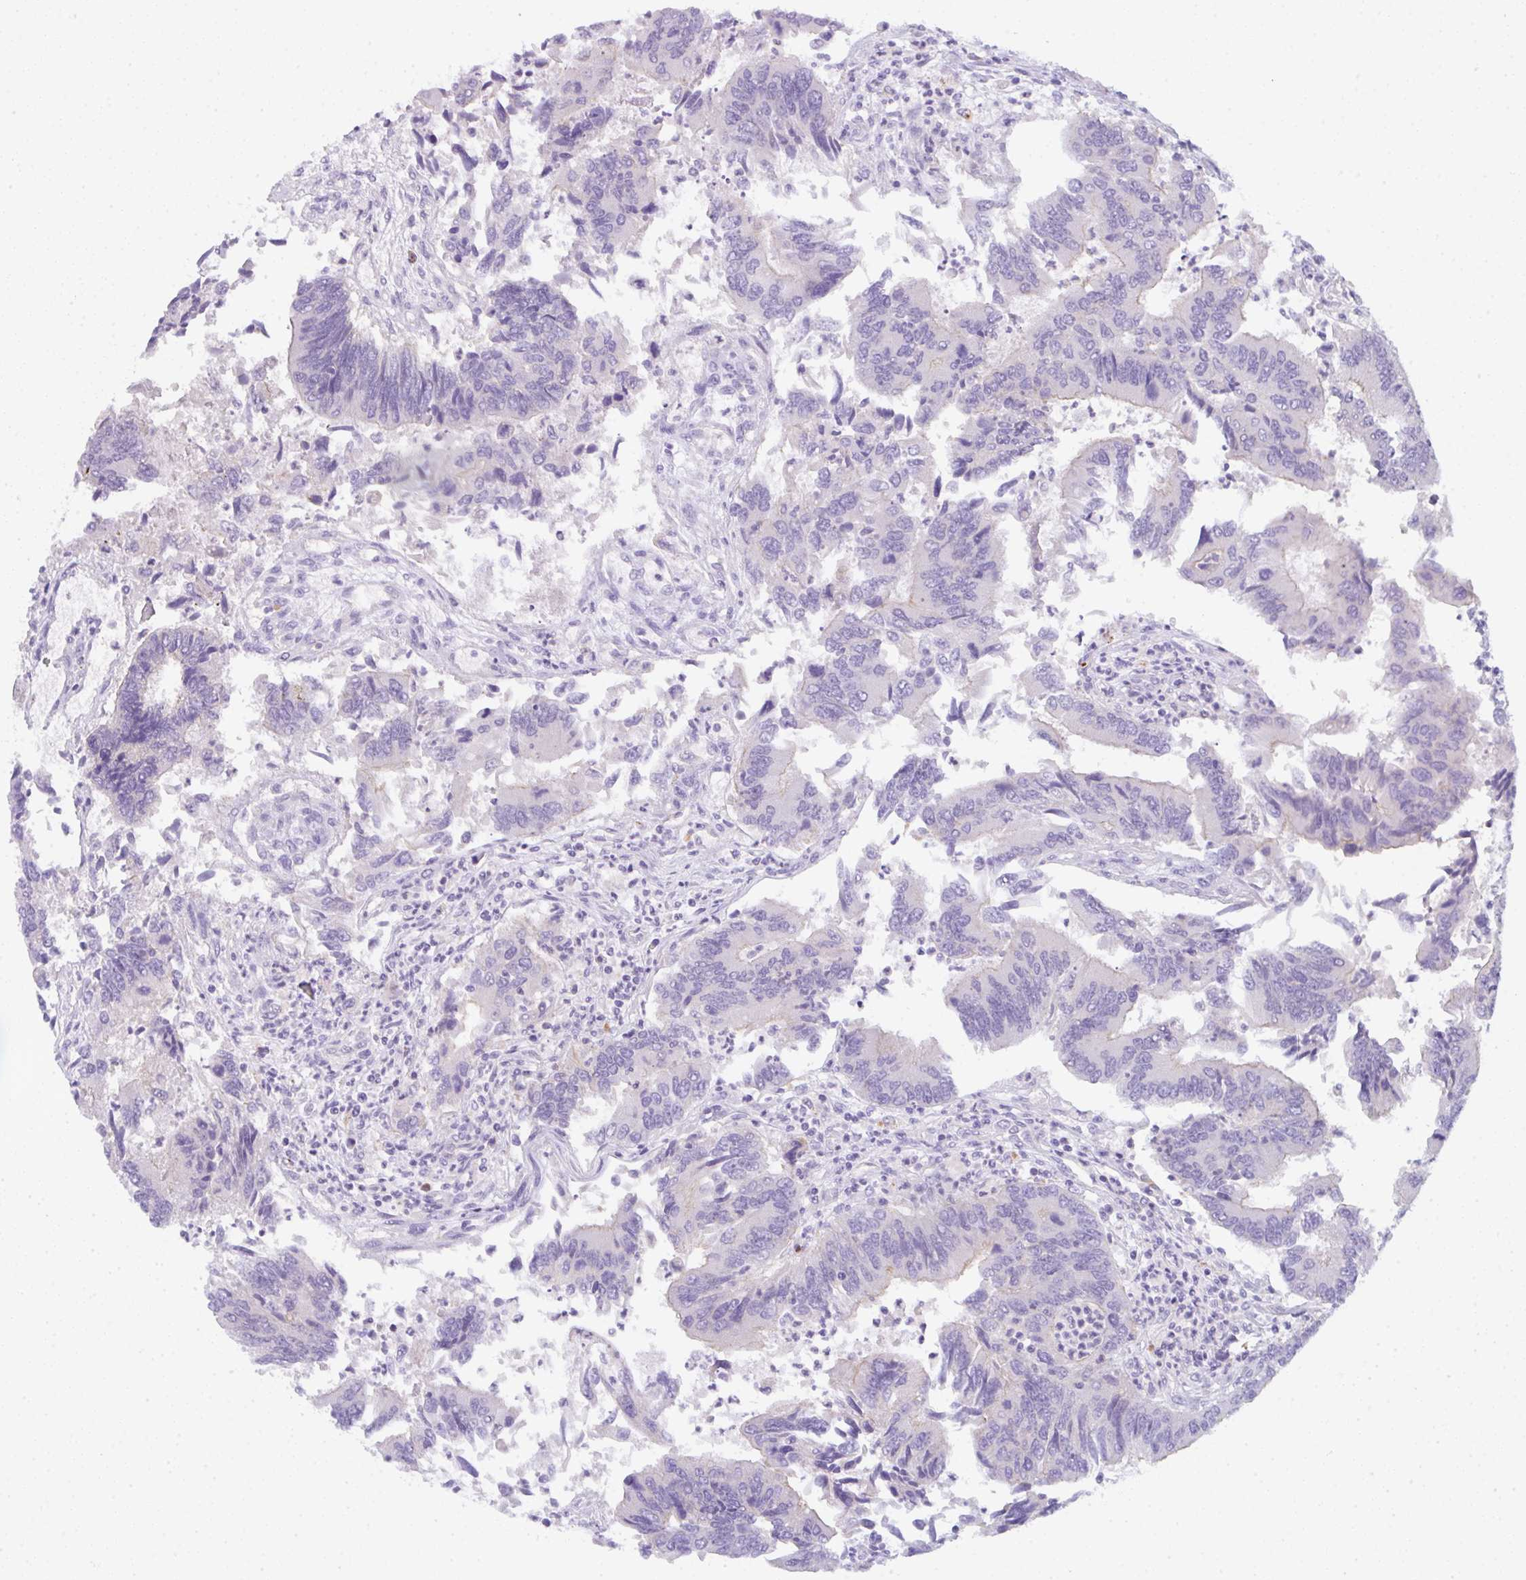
{"staining": {"intensity": "negative", "quantity": "none", "location": "none"}, "tissue": "colorectal cancer", "cell_type": "Tumor cells", "image_type": "cancer", "snomed": [{"axis": "morphology", "description": "Adenocarcinoma, NOS"}, {"axis": "topography", "description": "Colon"}], "caption": "Image shows no protein expression in tumor cells of colorectal cancer tissue. The staining was performed using DAB (3,3'-diaminobenzidine) to visualize the protein expression in brown, while the nuclei were stained in blue with hematoxylin (Magnification: 20x).", "gene": "CACNA1S", "patient": {"sex": "female", "age": 67}}